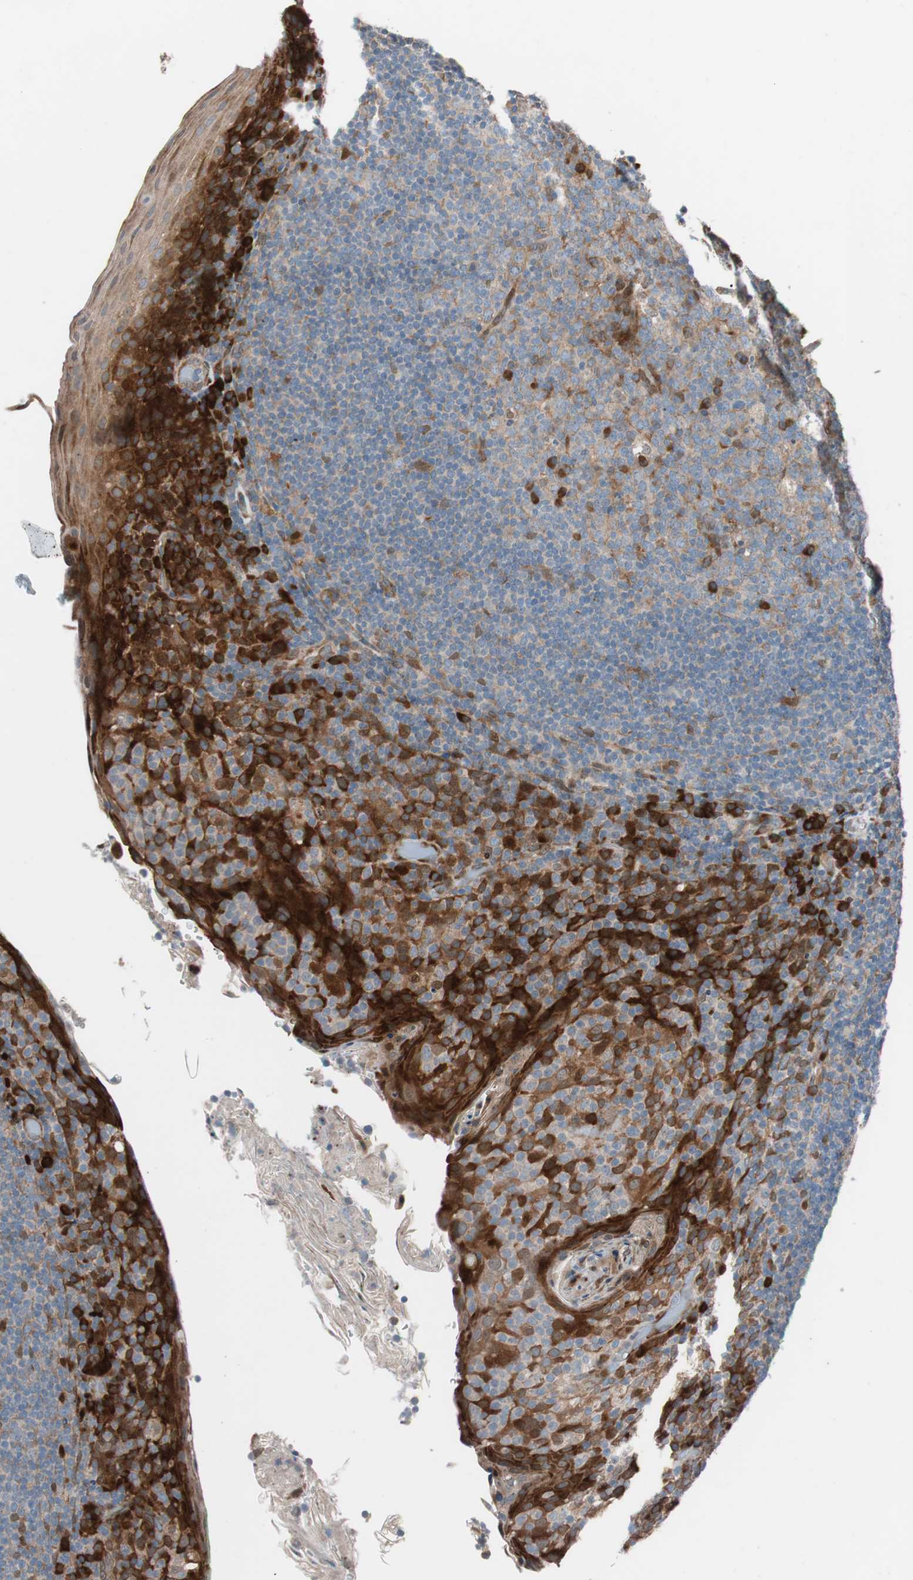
{"staining": {"intensity": "moderate", "quantity": ">75%", "location": "cytoplasmic/membranous"}, "tissue": "tonsil", "cell_type": "Germinal center cells", "image_type": "normal", "snomed": [{"axis": "morphology", "description": "Normal tissue, NOS"}, {"axis": "topography", "description": "Tonsil"}], "caption": "This photomicrograph reveals immunohistochemistry (IHC) staining of unremarkable tonsil, with medium moderate cytoplasmic/membranous staining in approximately >75% of germinal center cells.", "gene": "FAAH", "patient": {"sex": "male", "age": 17}}